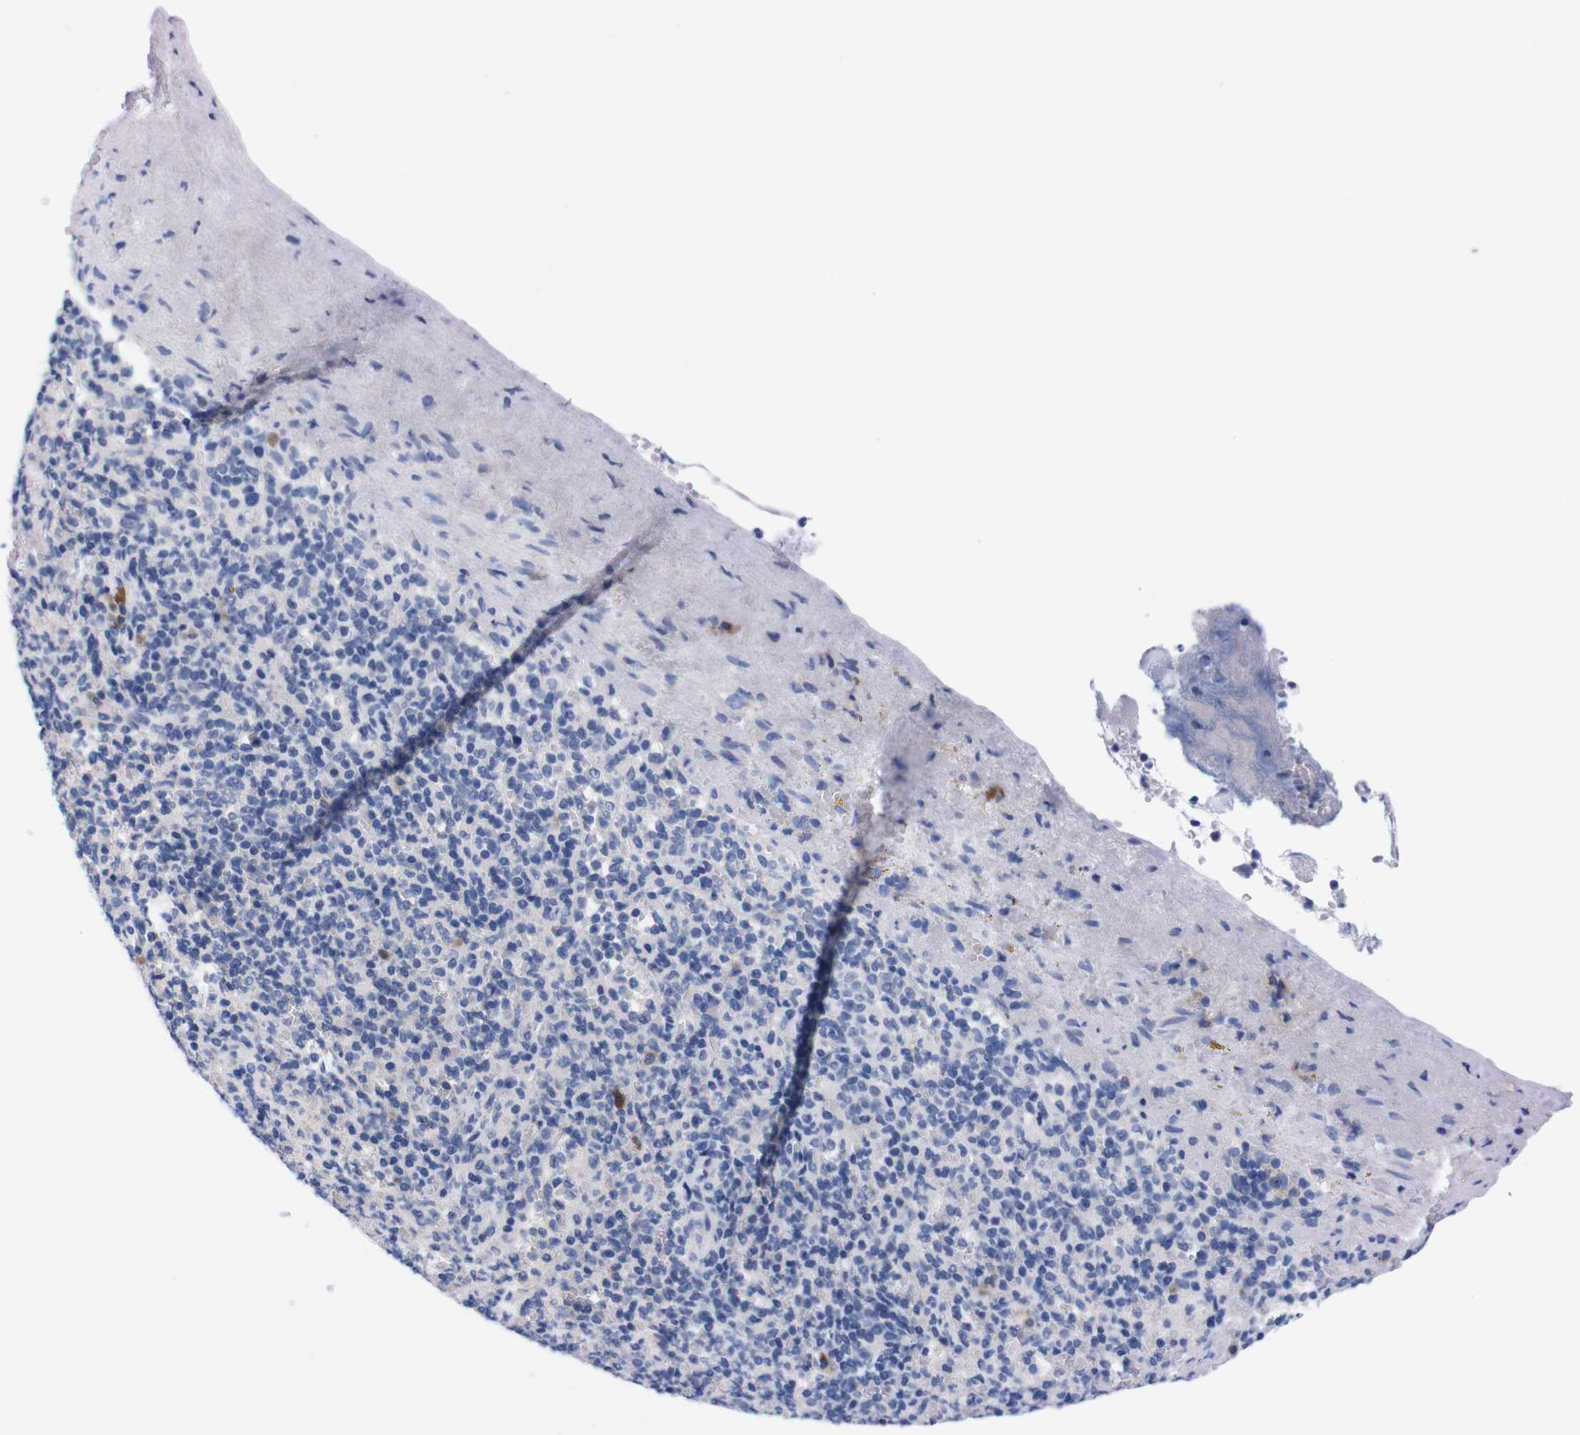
{"staining": {"intensity": "negative", "quantity": "none", "location": "none"}, "tissue": "spleen", "cell_type": "Cells in red pulp", "image_type": "normal", "snomed": [{"axis": "morphology", "description": "Normal tissue, NOS"}, {"axis": "topography", "description": "Spleen"}], "caption": "High power microscopy micrograph of an immunohistochemistry micrograph of normal spleen, revealing no significant expression in cells in red pulp.", "gene": "FAM210A", "patient": {"sex": "female", "age": 74}}